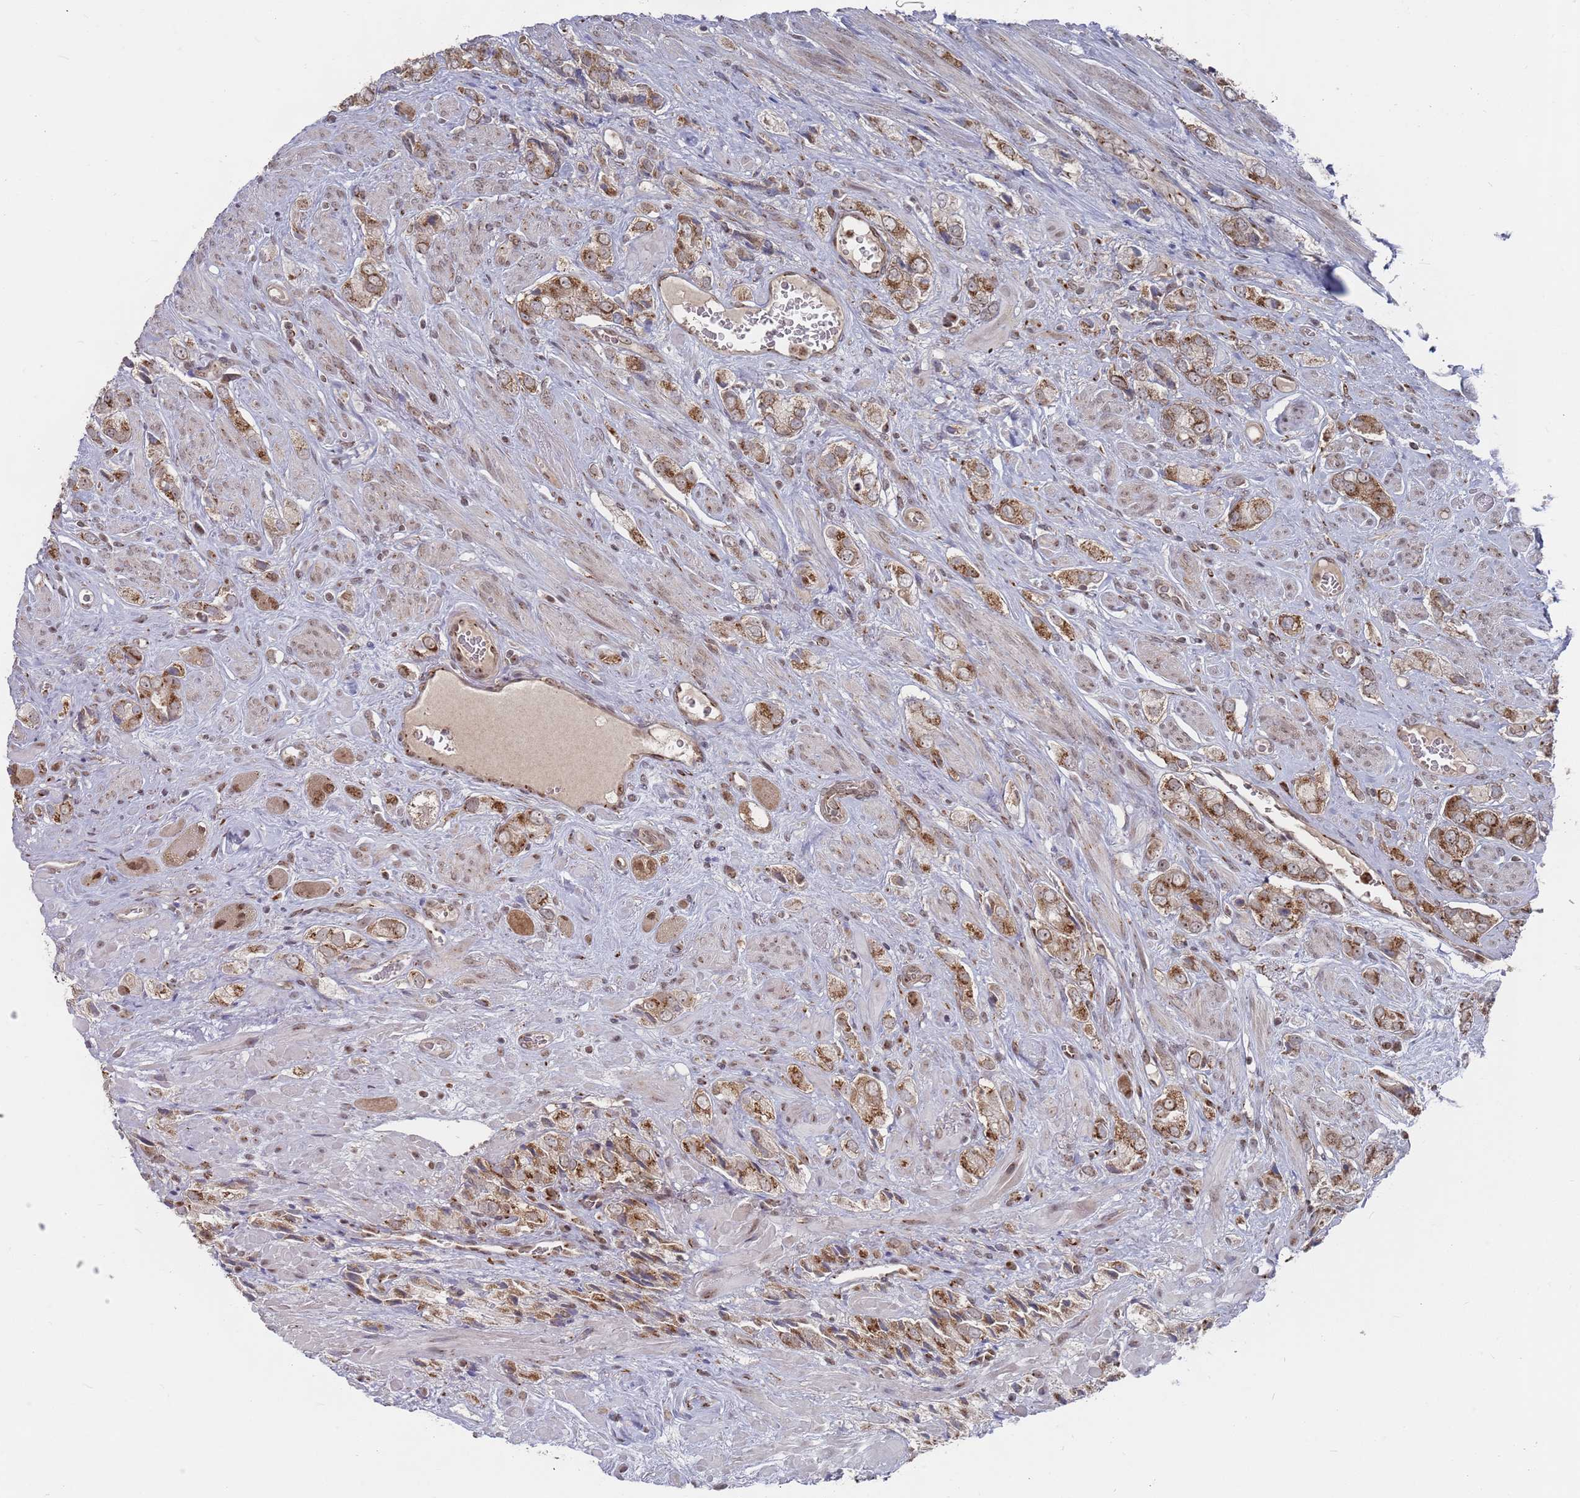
{"staining": {"intensity": "moderate", "quantity": ">75%", "location": "cytoplasmic/membranous"}, "tissue": "prostate cancer", "cell_type": "Tumor cells", "image_type": "cancer", "snomed": [{"axis": "morphology", "description": "Adenocarcinoma, High grade"}, {"axis": "topography", "description": "Prostate and seminal vesicle, NOS"}], "caption": "Protein expression analysis of prostate cancer displays moderate cytoplasmic/membranous staining in approximately >75% of tumor cells.", "gene": "FMO4", "patient": {"sex": "male", "age": 64}}